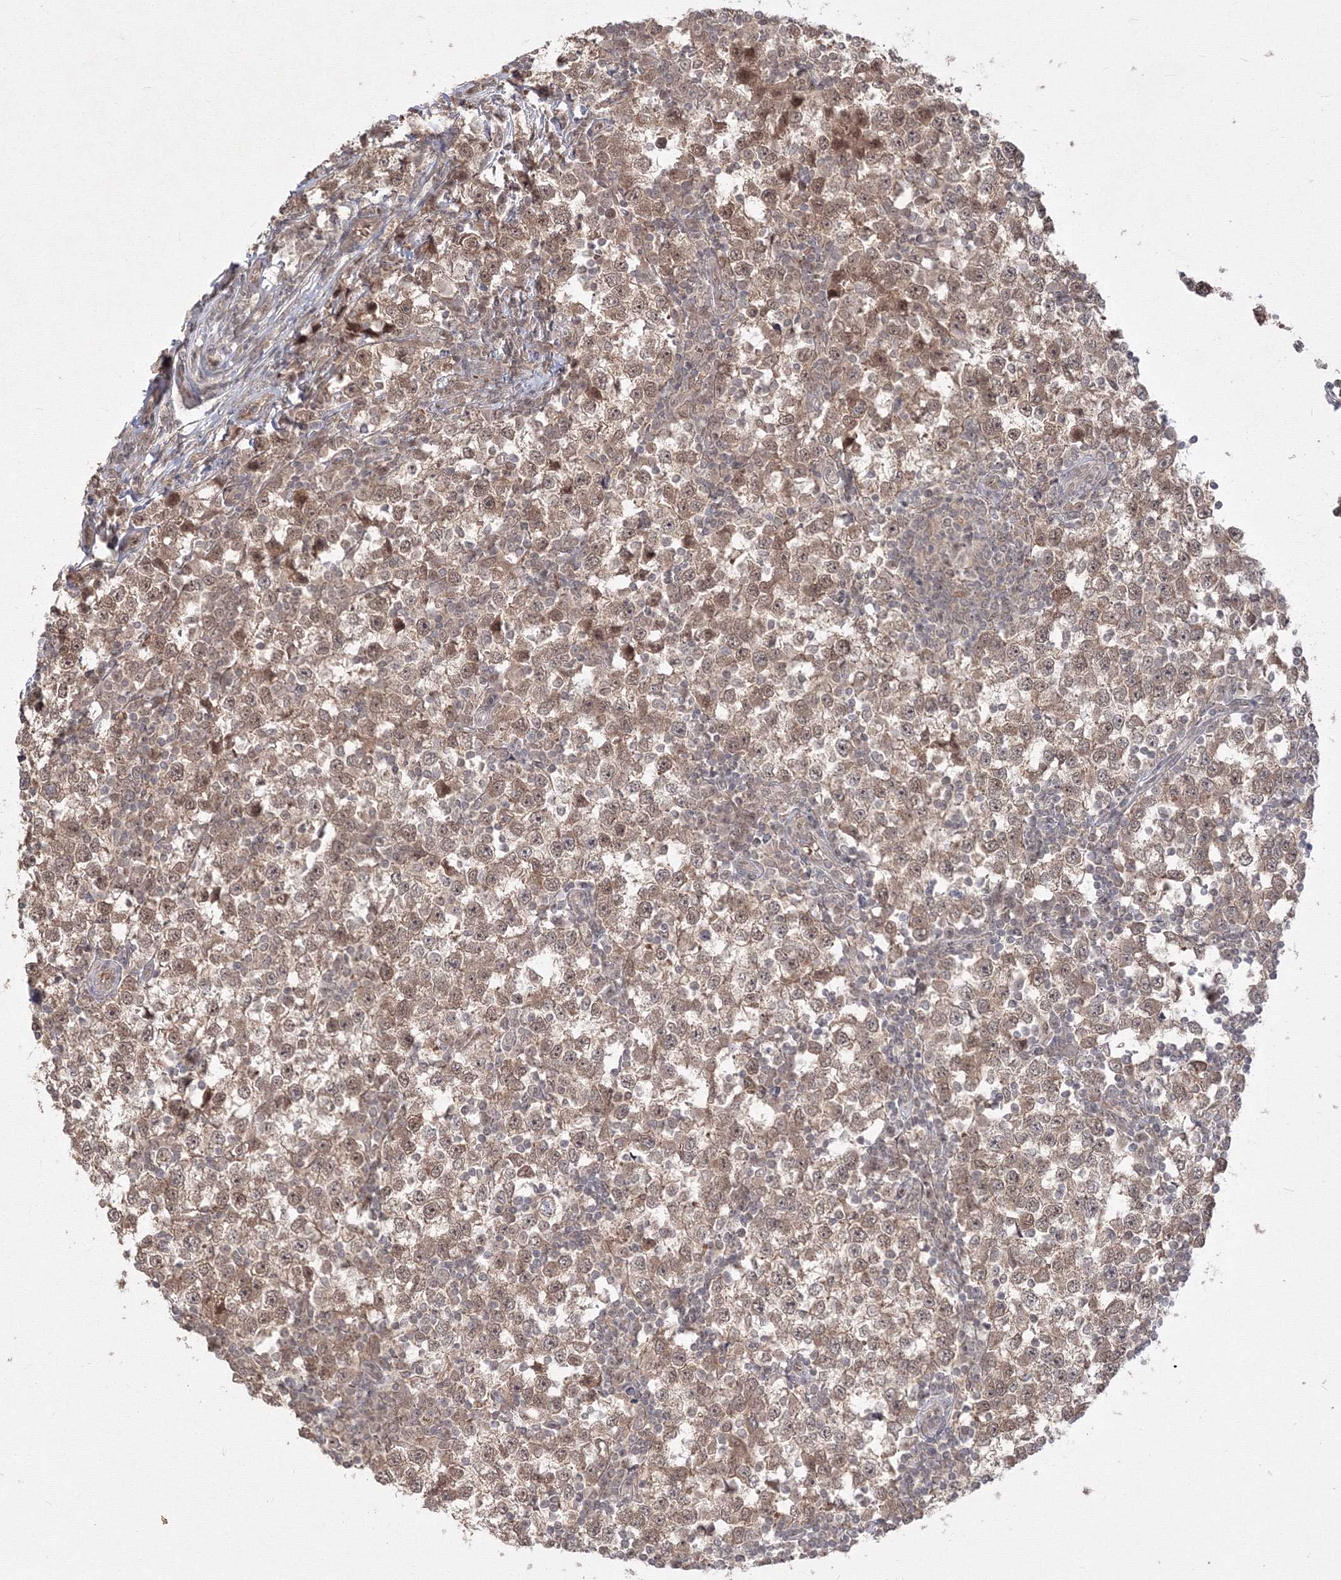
{"staining": {"intensity": "moderate", "quantity": ">75%", "location": "cytoplasmic/membranous,nuclear"}, "tissue": "testis cancer", "cell_type": "Tumor cells", "image_type": "cancer", "snomed": [{"axis": "morphology", "description": "Seminoma, NOS"}, {"axis": "topography", "description": "Testis"}], "caption": "Testis cancer (seminoma) tissue demonstrates moderate cytoplasmic/membranous and nuclear staining in about >75% of tumor cells, visualized by immunohistochemistry. The protein is shown in brown color, while the nuclei are stained blue.", "gene": "COPS4", "patient": {"sex": "male", "age": 65}}